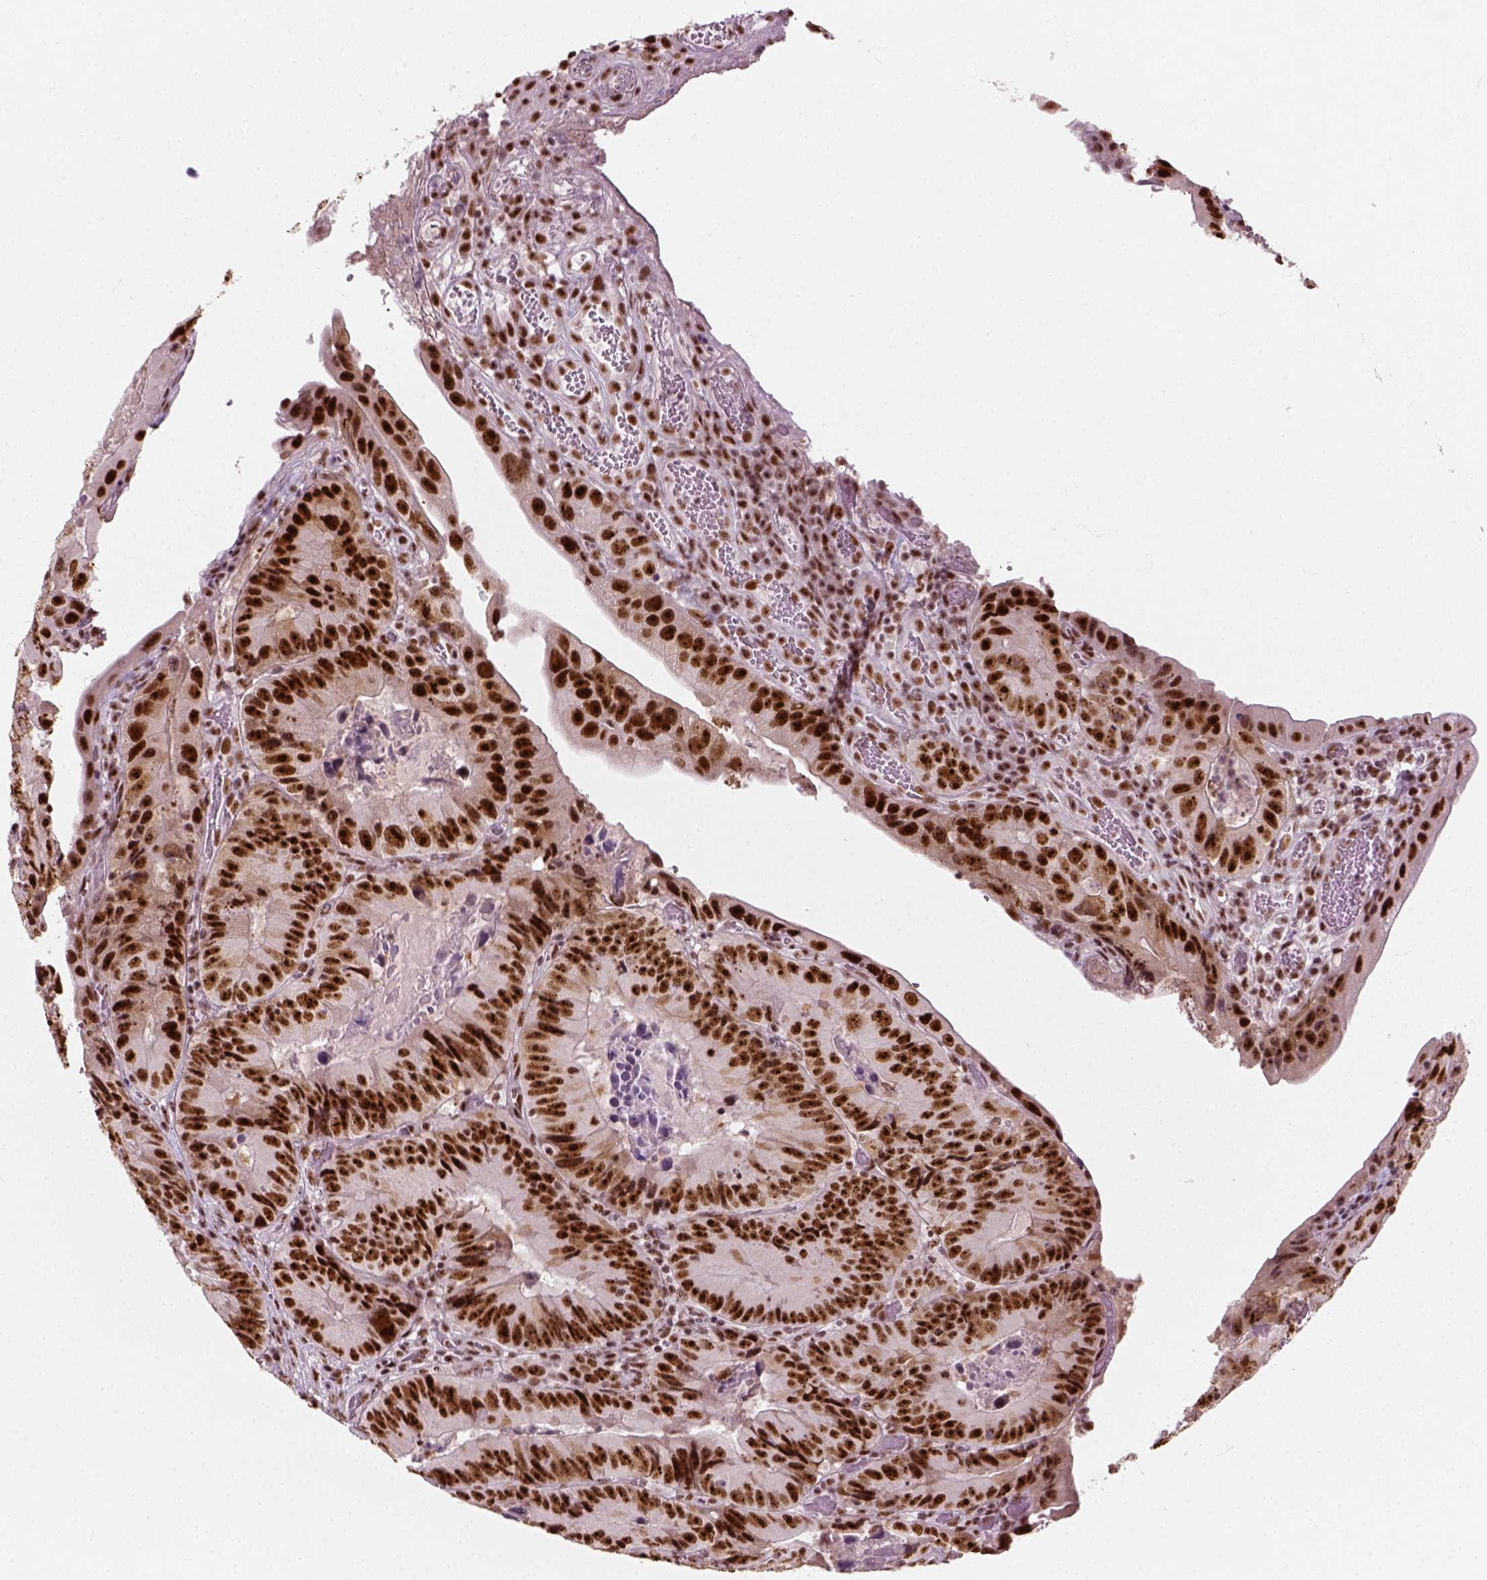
{"staining": {"intensity": "strong", "quantity": ">75%", "location": "nuclear"}, "tissue": "colorectal cancer", "cell_type": "Tumor cells", "image_type": "cancer", "snomed": [{"axis": "morphology", "description": "Adenocarcinoma, NOS"}, {"axis": "topography", "description": "Colon"}], "caption": "Colorectal cancer (adenocarcinoma) stained for a protein shows strong nuclear positivity in tumor cells.", "gene": "GTF2F1", "patient": {"sex": "female", "age": 86}}